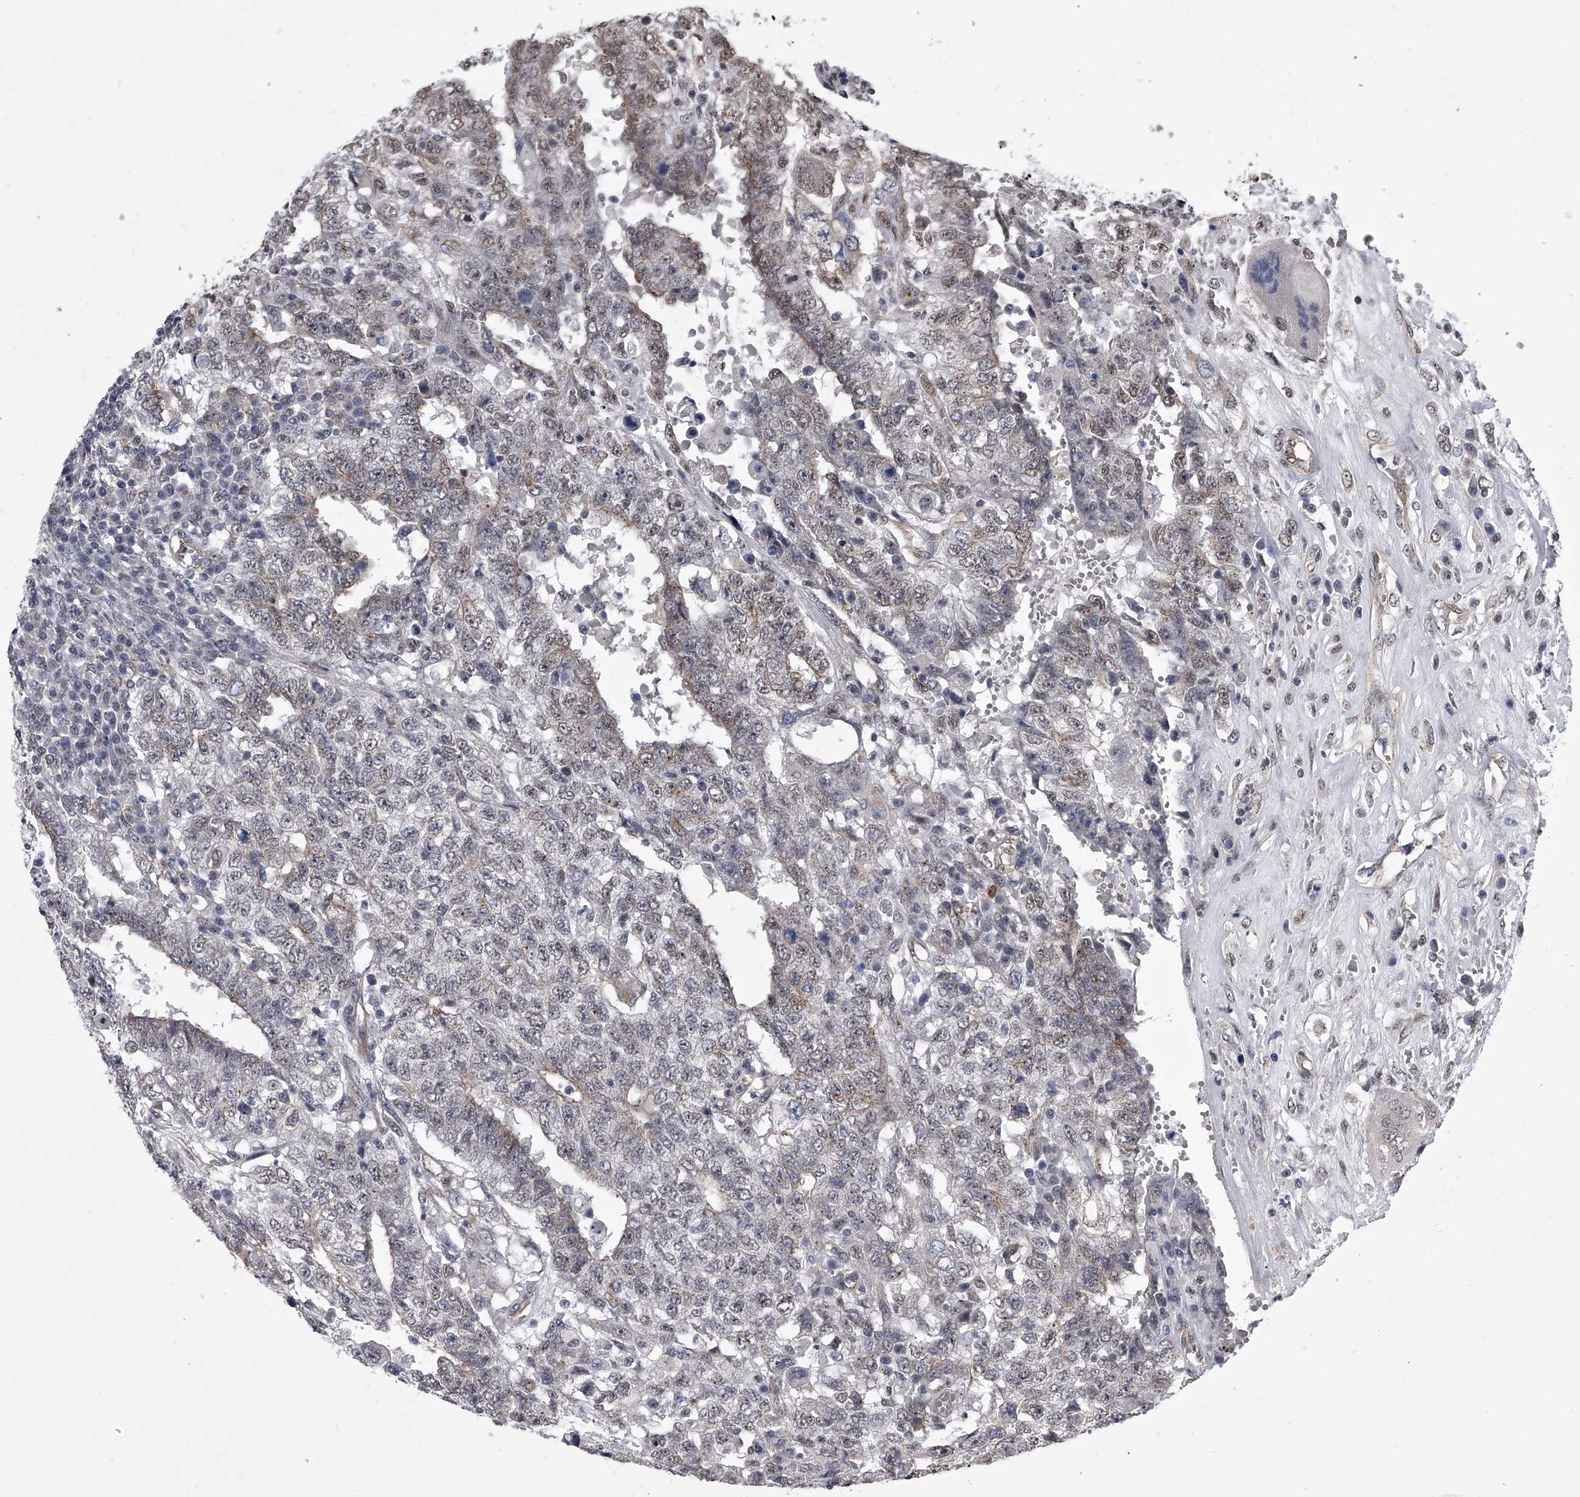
{"staining": {"intensity": "weak", "quantity": "<25%", "location": "nuclear"}, "tissue": "testis cancer", "cell_type": "Tumor cells", "image_type": "cancer", "snomed": [{"axis": "morphology", "description": "Carcinoma, Embryonal, NOS"}, {"axis": "topography", "description": "Testis"}], "caption": "Image shows no significant protein expression in tumor cells of testis cancer. The staining is performed using DAB brown chromogen with nuclei counter-stained in using hematoxylin.", "gene": "ZNF76", "patient": {"sex": "male", "age": 26}}